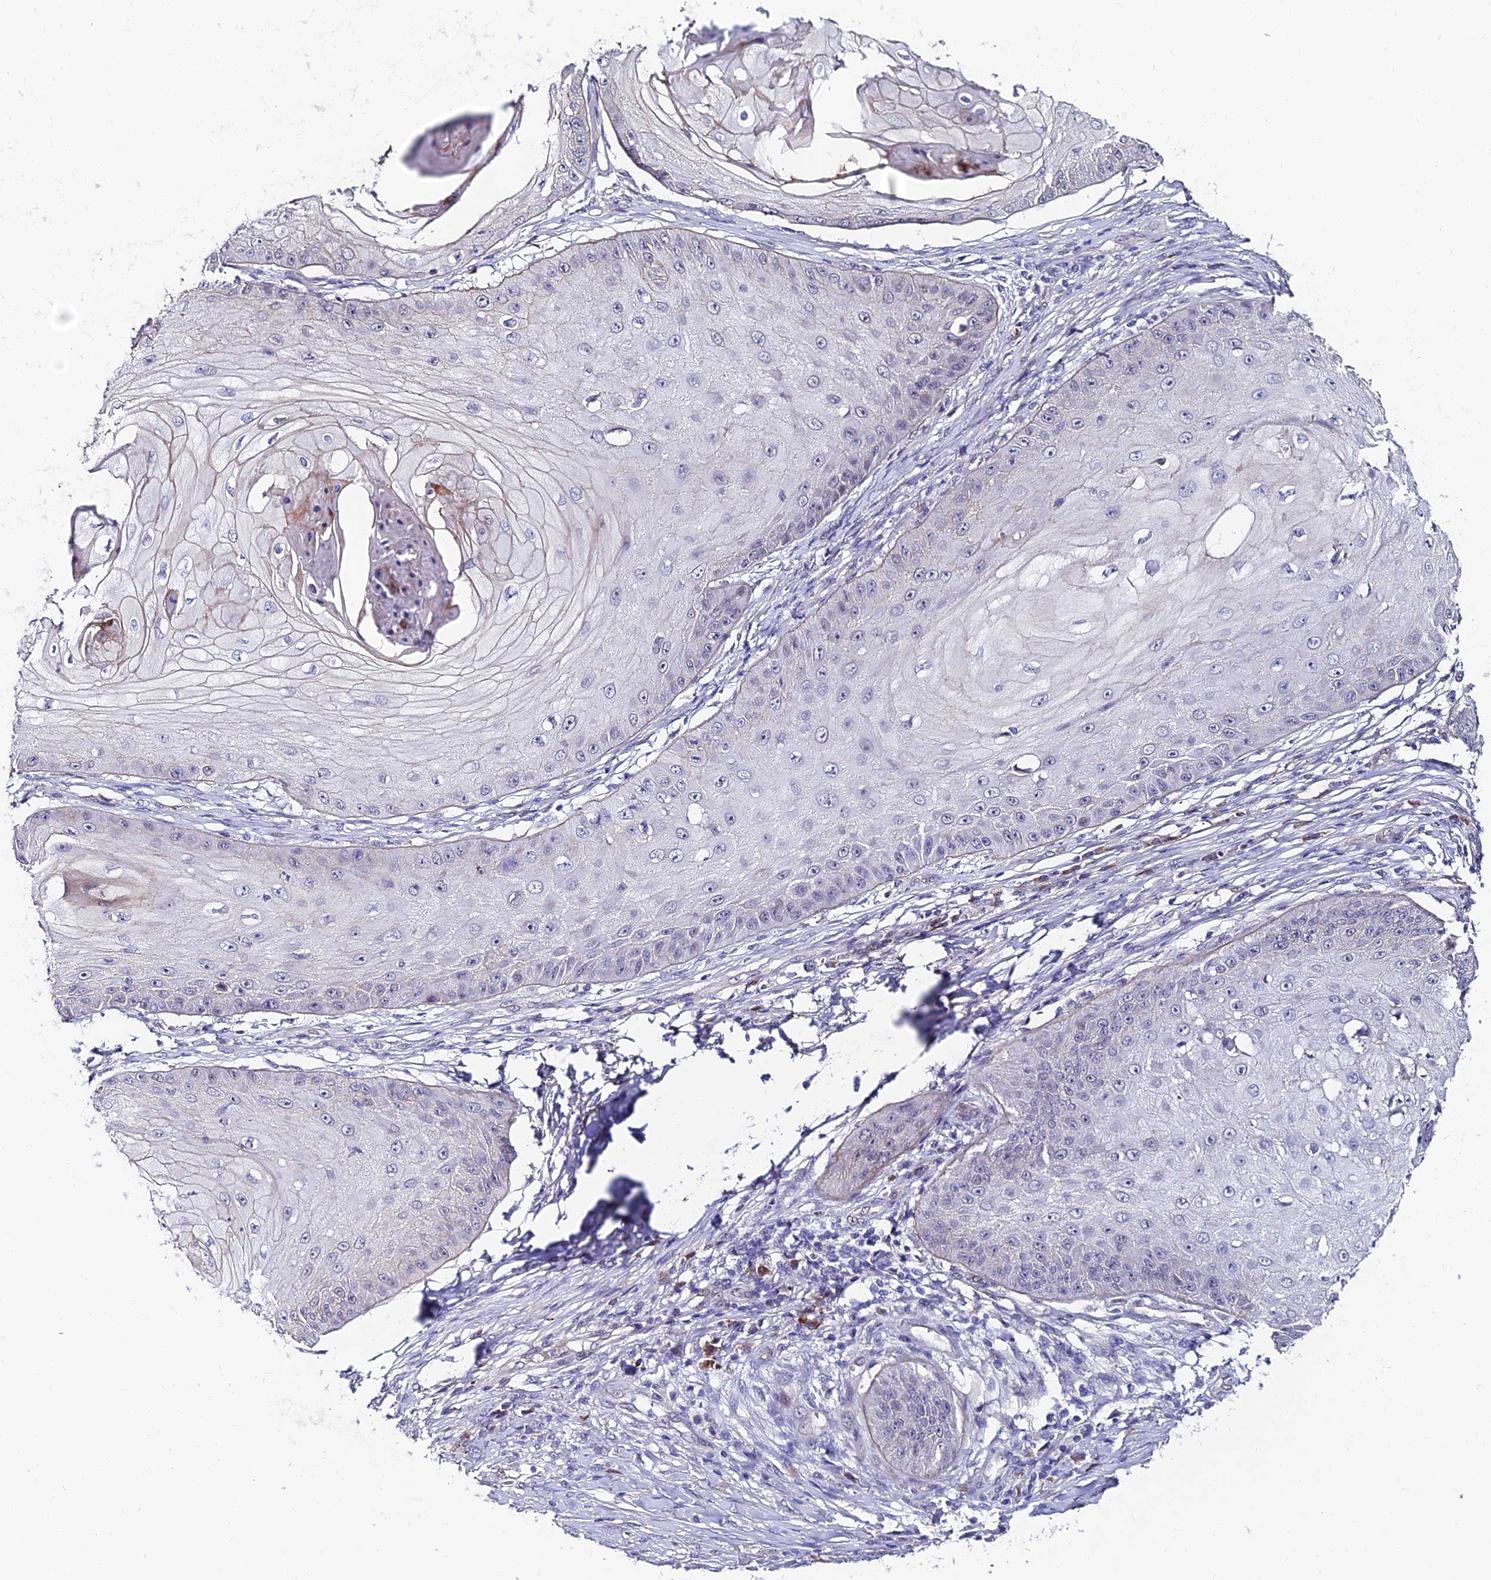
{"staining": {"intensity": "negative", "quantity": "none", "location": "none"}, "tissue": "skin cancer", "cell_type": "Tumor cells", "image_type": "cancer", "snomed": [{"axis": "morphology", "description": "Squamous cell carcinoma, NOS"}, {"axis": "topography", "description": "Skin"}], "caption": "The histopathology image demonstrates no significant positivity in tumor cells of squamous cell carcinoma (skin).", "gene": "TRIM24", "patient": {"sex": "male", "age": 70}}